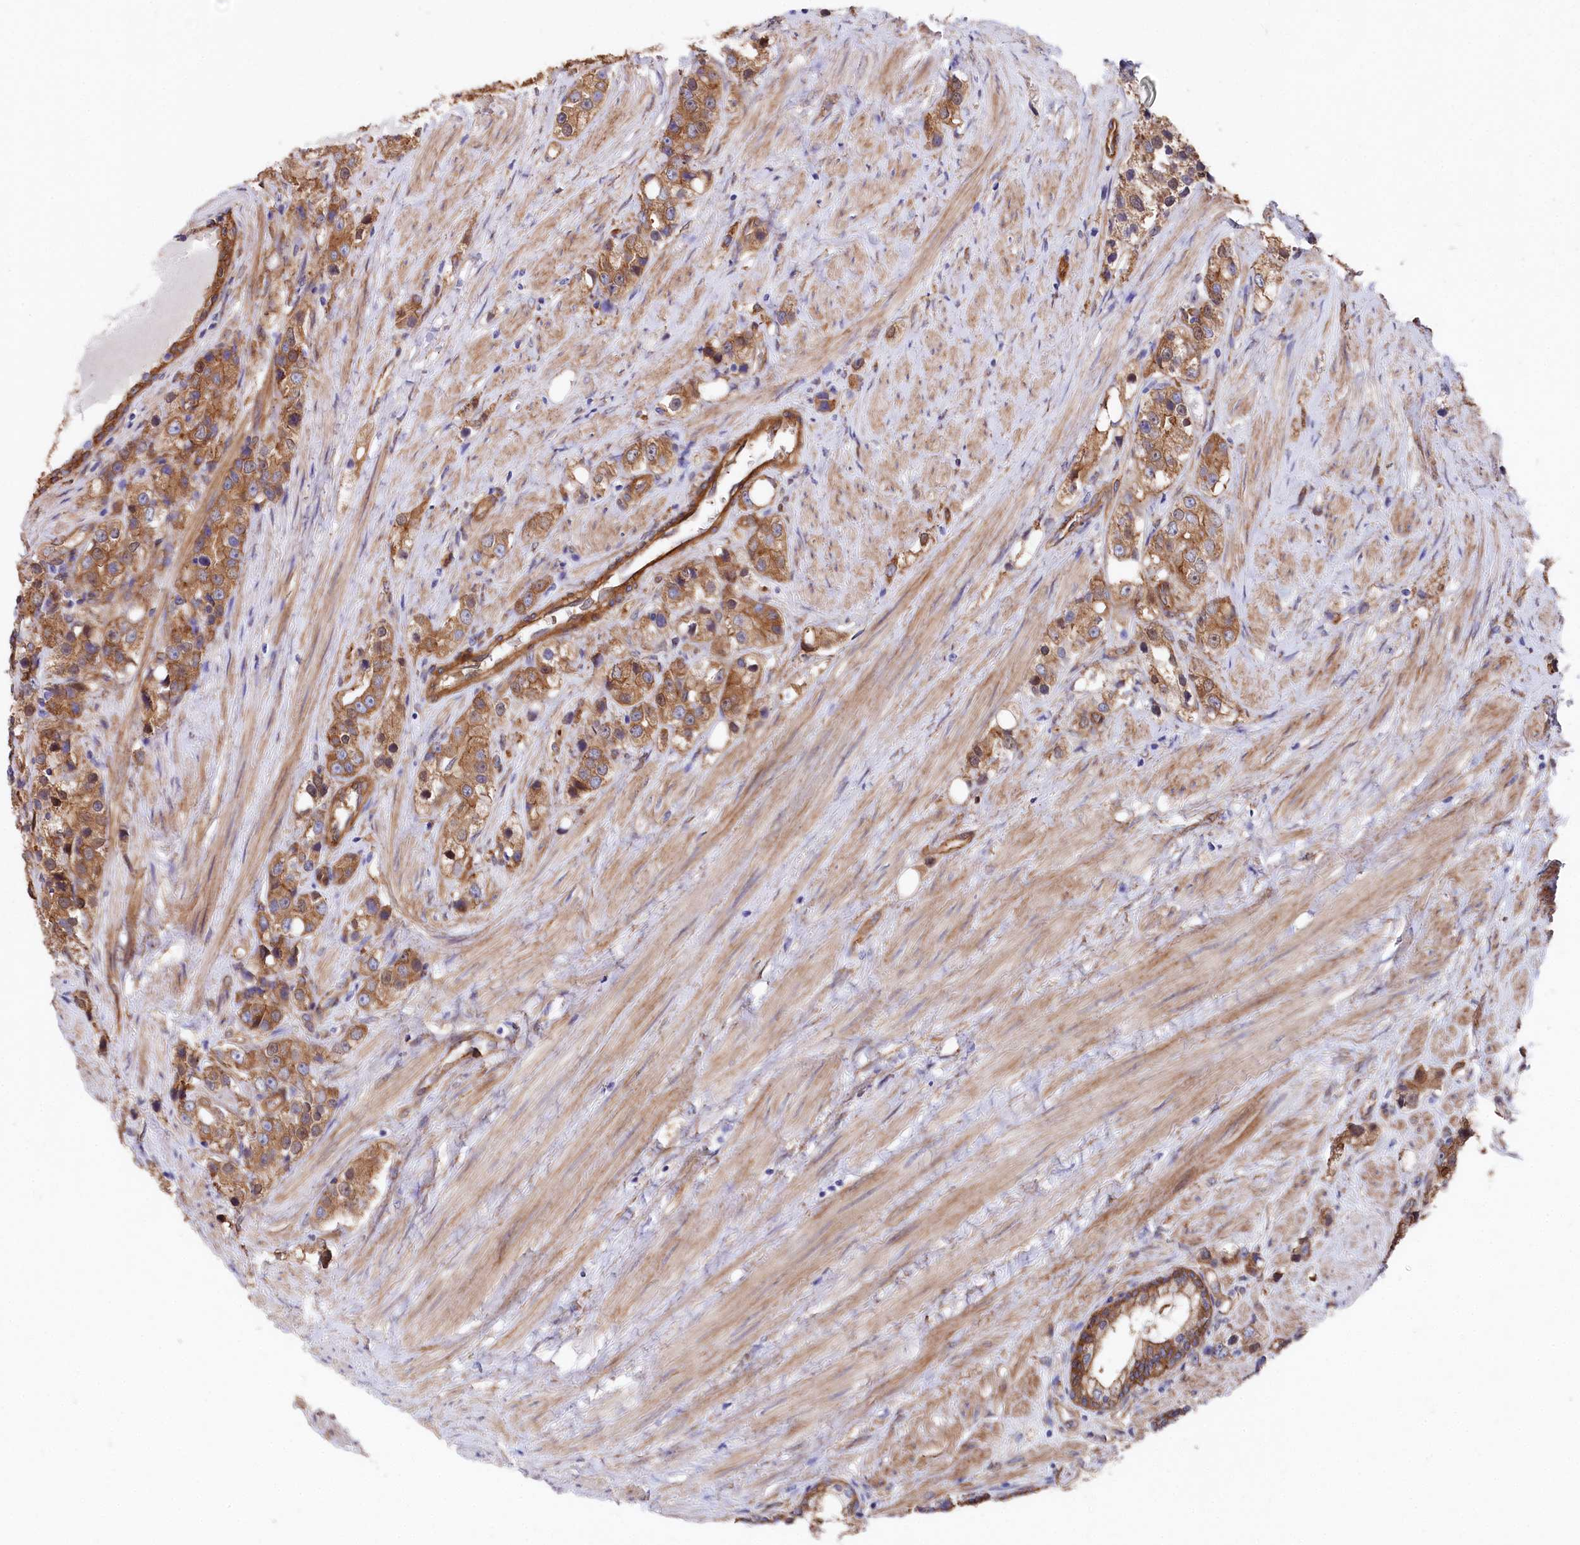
{"staining": {"intensity": "moderate", "quantity": ">75%", "location": "cytoplasmic/membranous"}, "tissue": "prostate cancer", "cell_type": "Tumor cells", "image_type": "cancer", "snomed": [{"axis": "morphology", "description": "Adenocarcinoma, NOS"}, {"axis": "topography", "description": "Prostate"}], "caption": "A photomicrograph of human adenocarcinoma (prostate) stained for a protein displays moderate cytoplasmic/membranous brown staining in tumor cells. Nuclei are stained in blue.", "gene": "TNKS1BP1", "patient": {"sex": "male", "age": 79}}